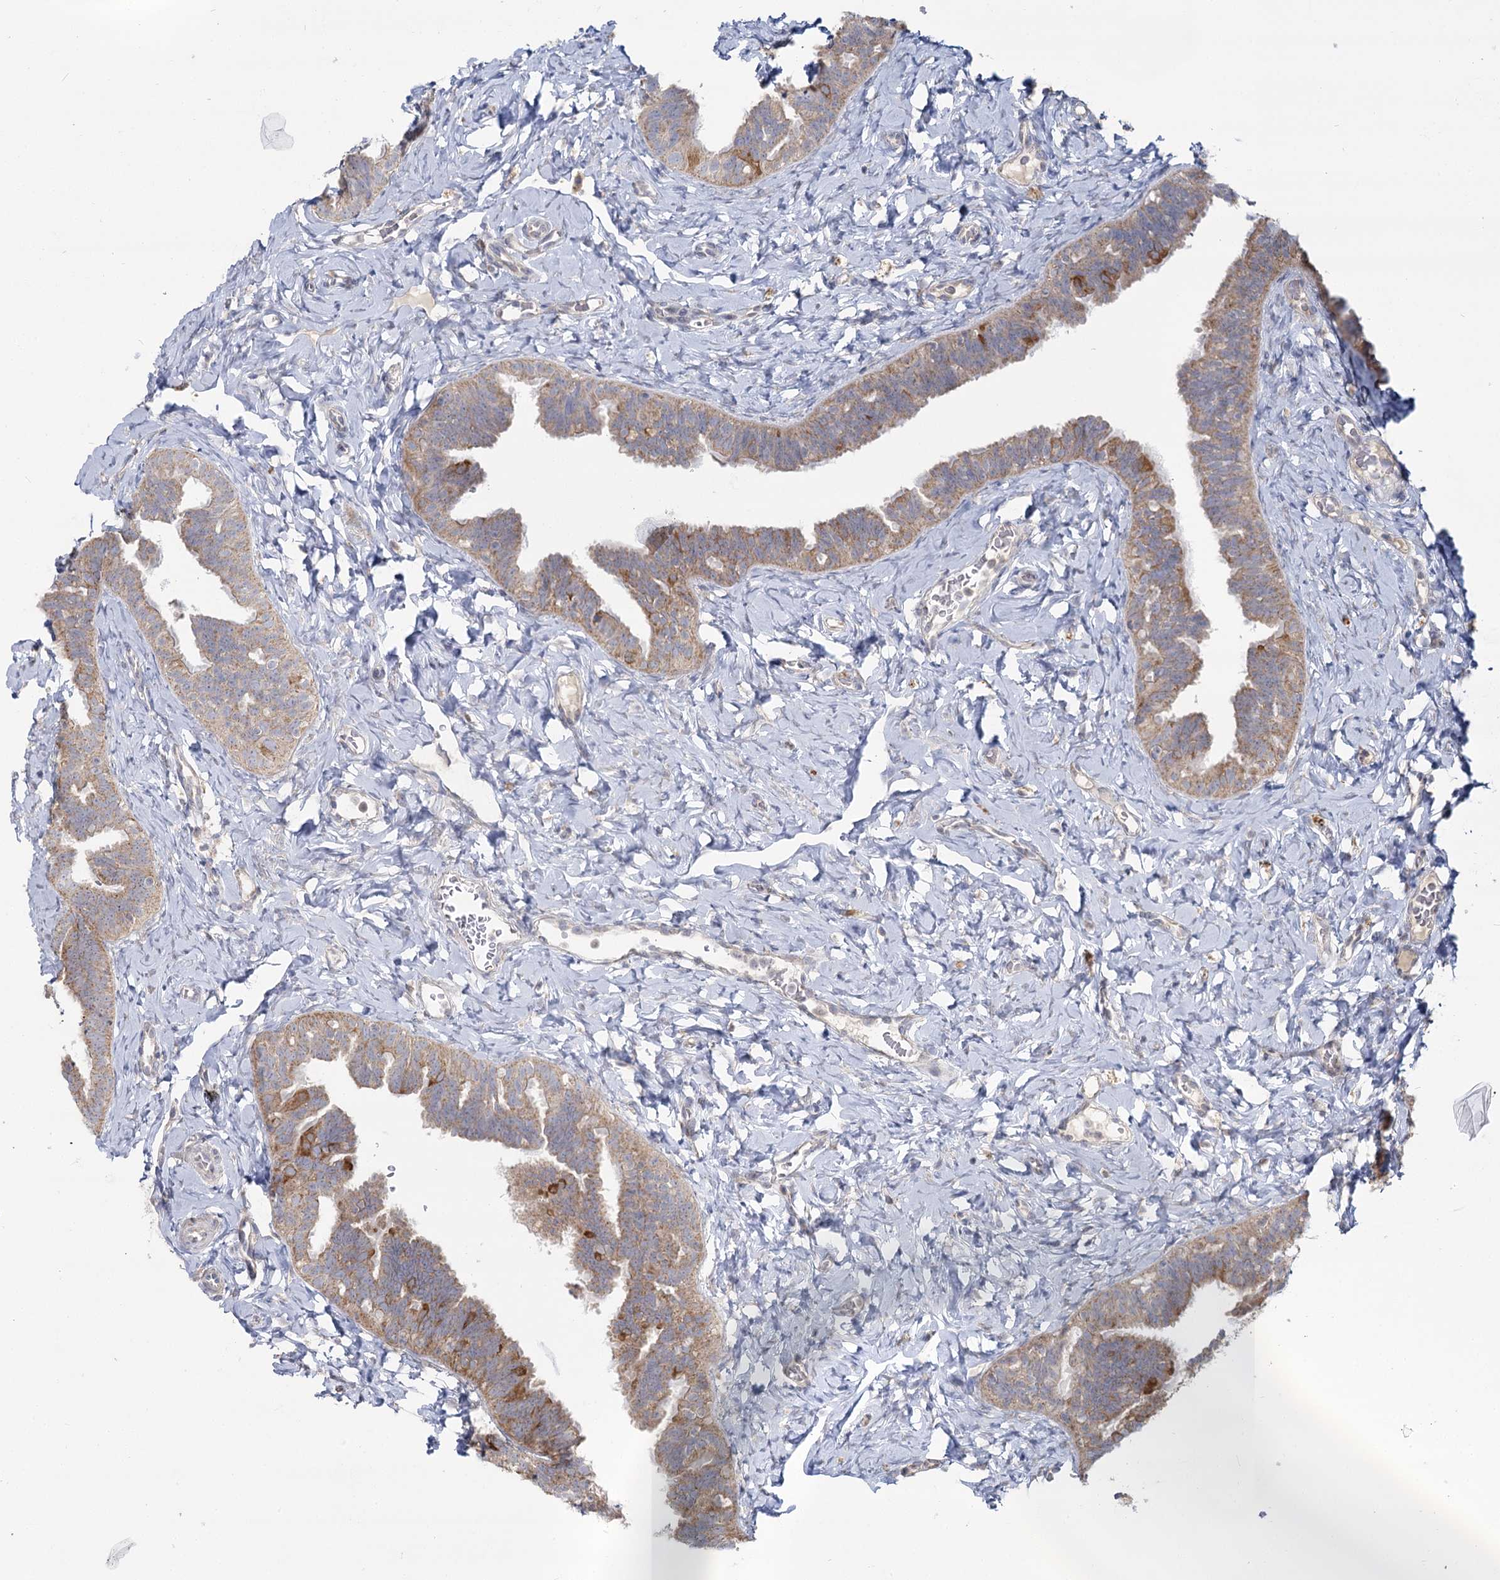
{"staining": {"intensity": "moderate", "quantity": "25%-75%", "location": "cytoplasmic/membranous"}, "tissue": "fallopian tube", "cell_type": "Glandular cells", "image_type": "normal", "snomed": [{"axis": "morphology", "description": "Normal tissue, NOS"}, {"axis": "topography", "description": "Fallopian tube"}], "caption": "The micrograph displays staining of unremarkable fallopian tube, revealing moderate cytoplasmic/membranous protein expression (brown color) within glandular cells. (DAB (3,3'-diaminobenzidine) IHC, brown staining for protein, blue staining for nuclei).", "gene": "ACOX2", "patient": {"sex": "female", "age": 65}}